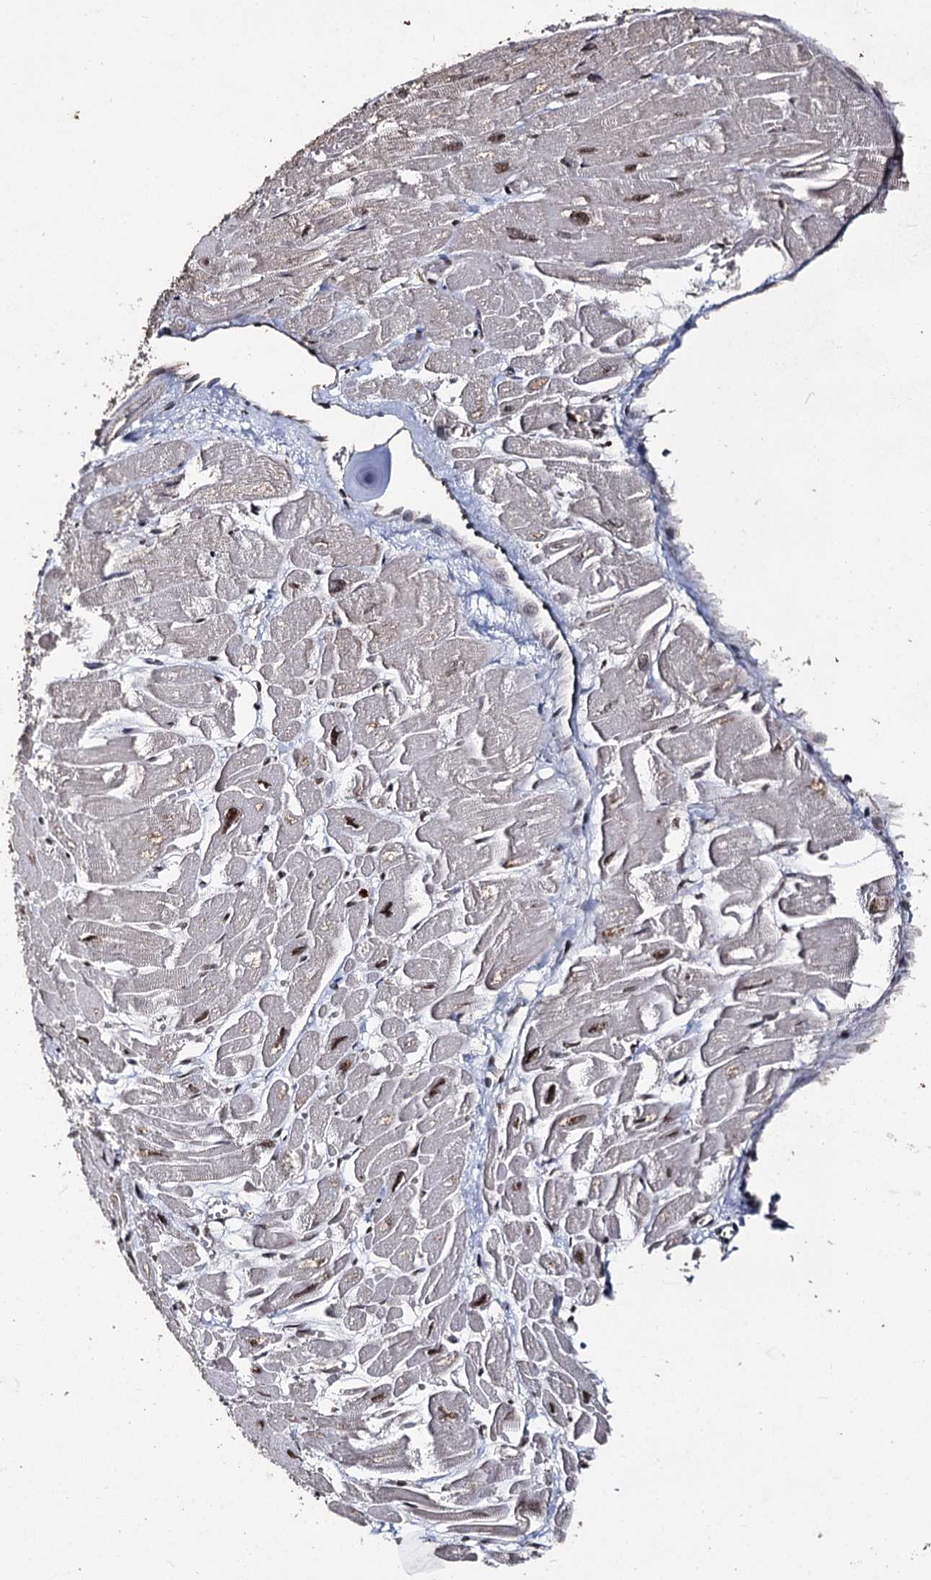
{"staining": {"intensity": "strong", "quantity": "25%-75%", "location": "nuclear"}, "tissue": "heart muscle", "cell_type": "Cardiomyocytes", "image_type": "normal", "snomed": [{"axis": "morphology", "description": "Normal tissue, NOS"}, {"axis": "topography", "description": "Heart"}], "caption": "DAB immunohistochemical staining of normal heart muscle exhibits strong nuclear protein expression in about 25%-75% of cardiomyocytes.", "gene": "U2SURP", "patient": {"sex": "male", "age": 54}}